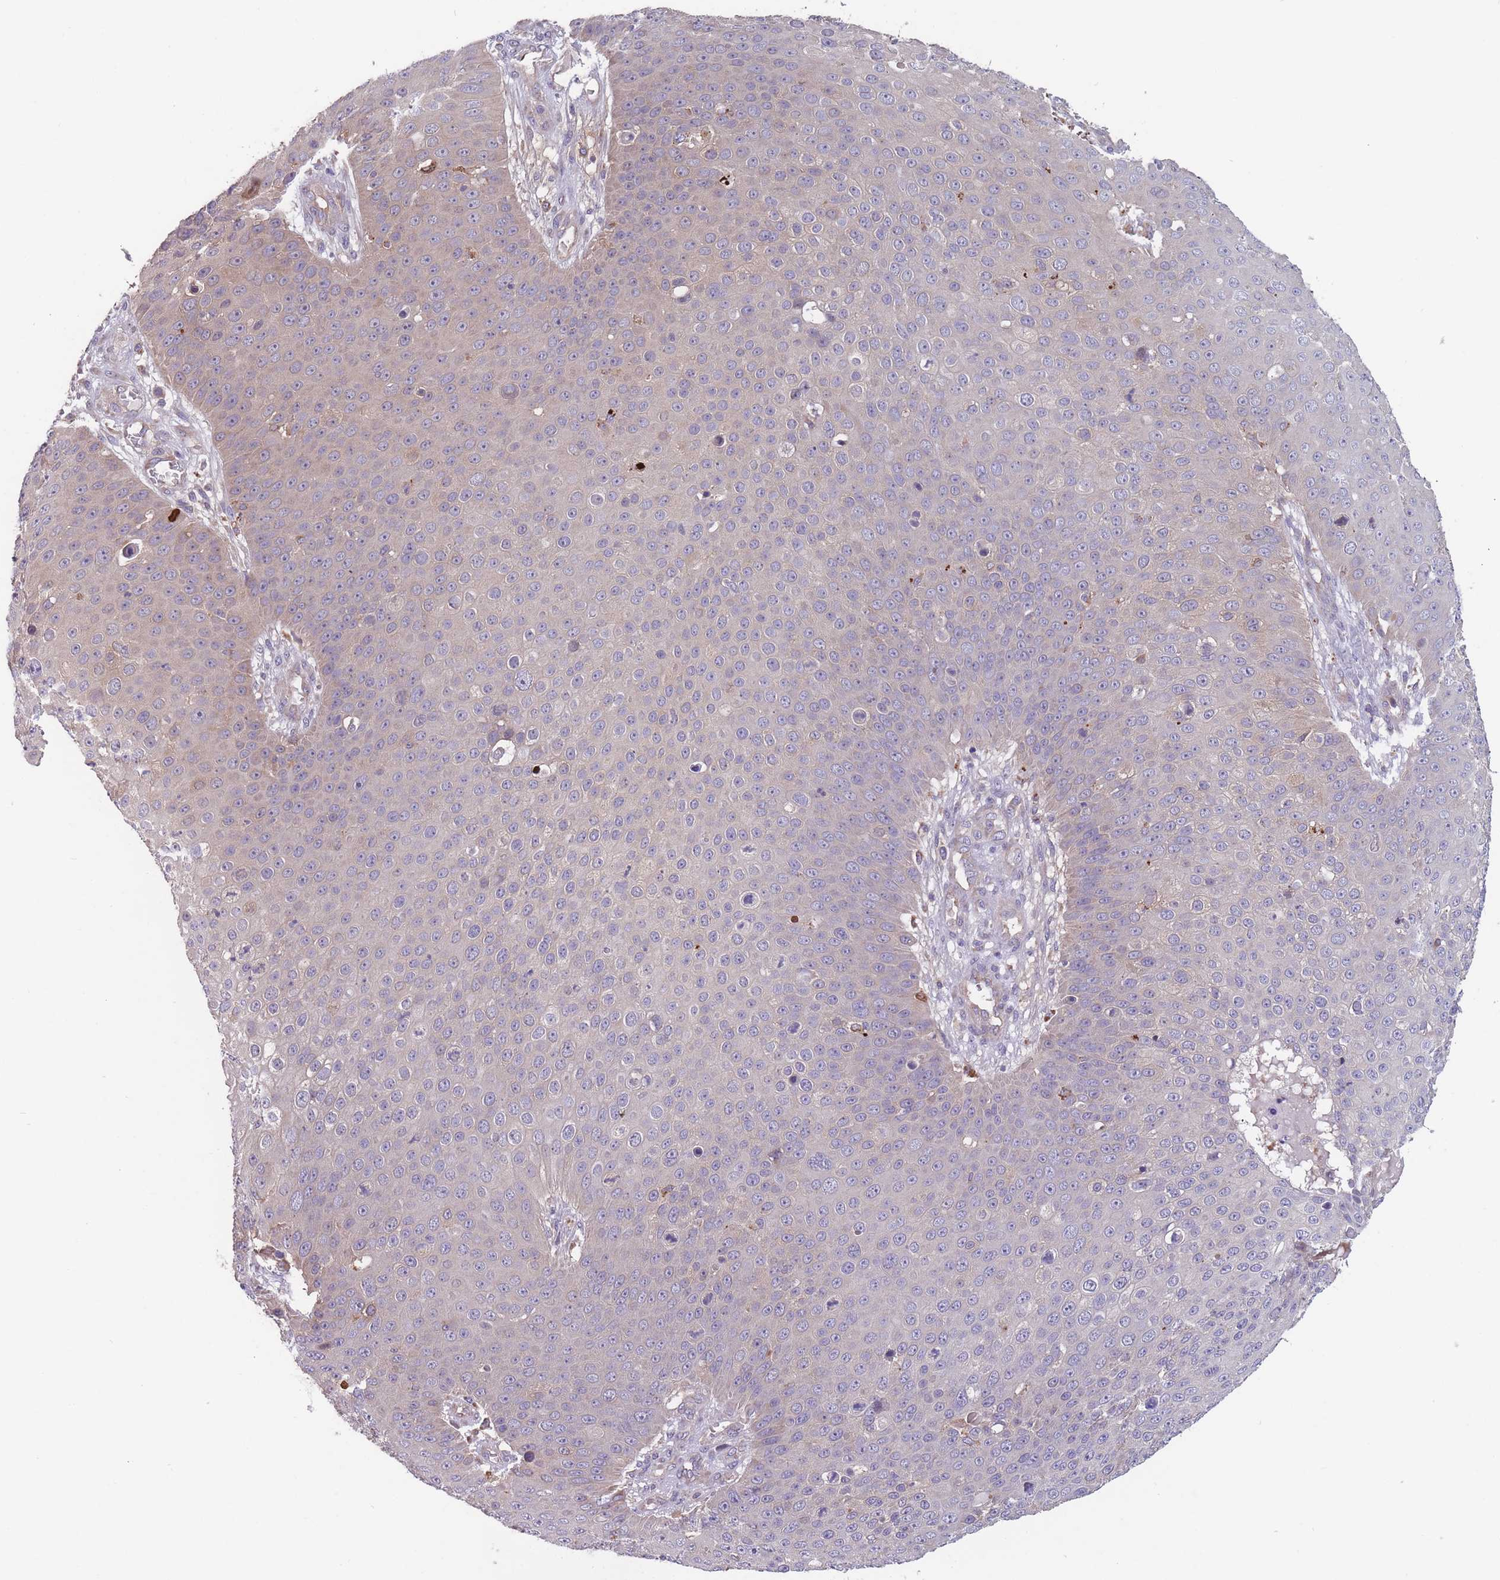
{"staining": {"intensity": "weak", "quantity": "<25%", "location": "cytoplasmic/membranous"}, "tissue": "skin cancer", "cell_type": "Tumor cells", "image_type": "cancer", "snomed": [{"axis": "morphology", "description": "Squamous cell carcinoma, NOS"}, {"axis": "topography", "description": "Skin"}], "caption": "Skin squamous cell carcinoma stained for a protein using immunohistochemistry displays no positivity tumor cells.", "gene": "ITPKC", "patient": {"sex": "male", "age": 71}}